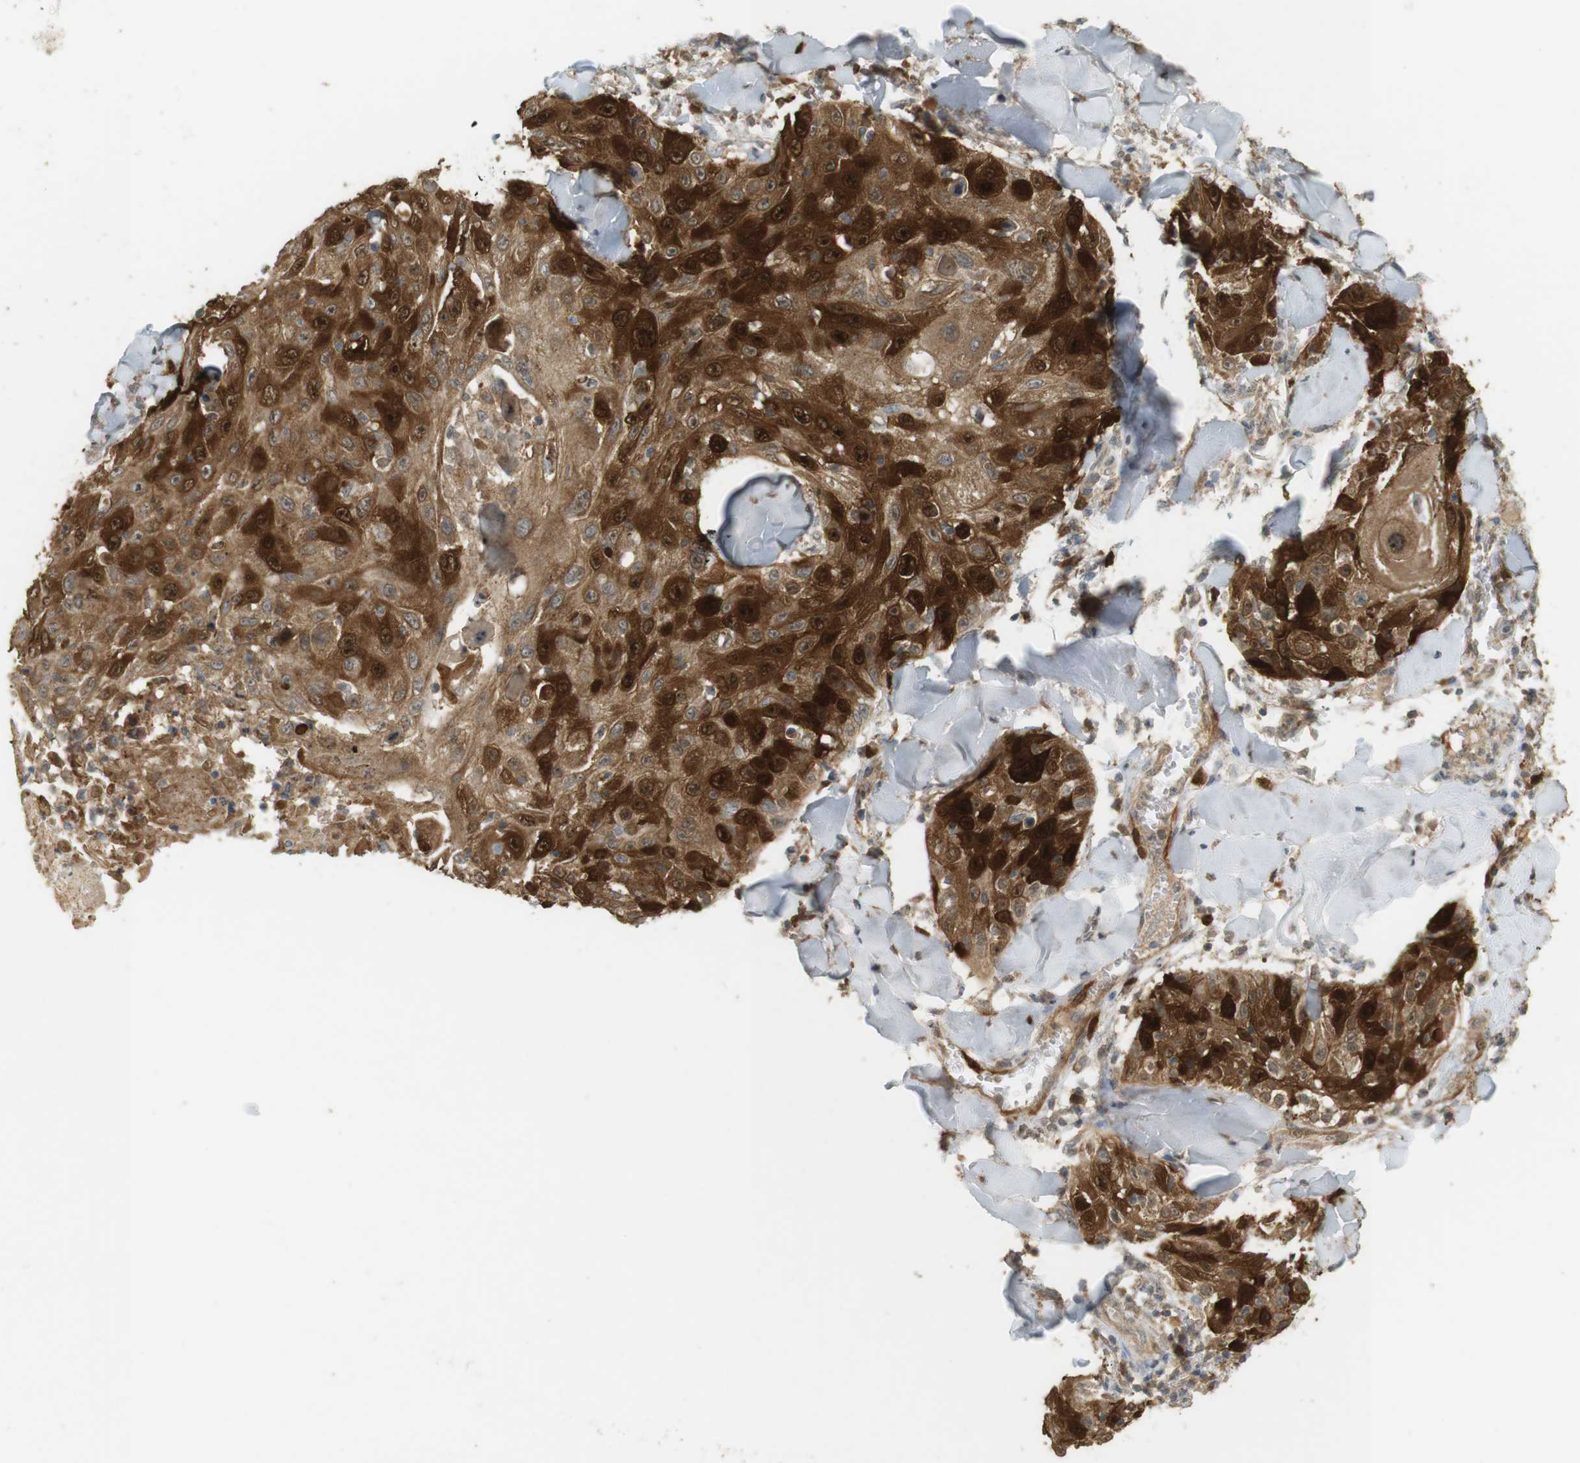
{"staining": {"intensity": "strong", "quantity": ">75%", "location": "cytoplasmic/membranous,nuclear"}, "tissue": "skin cancer", "cell_type": "Tumor cells", "image_type": "cancer", "snomed": [{"axis": "morphology", "description": "Squamous cell carcinoma, NOS"}, {"axis": "topography", "description": "Skin"}], "caption": "Immunohistochemical staining of human skin cancer (squamous cell carcinoma) demonstrates high levels of strong cytoplasmic/membranous and nuclear positivity in approximately >75% of tumor cells.", "gene": "TTK", "patient": {"sex": "male", "age": 86}}